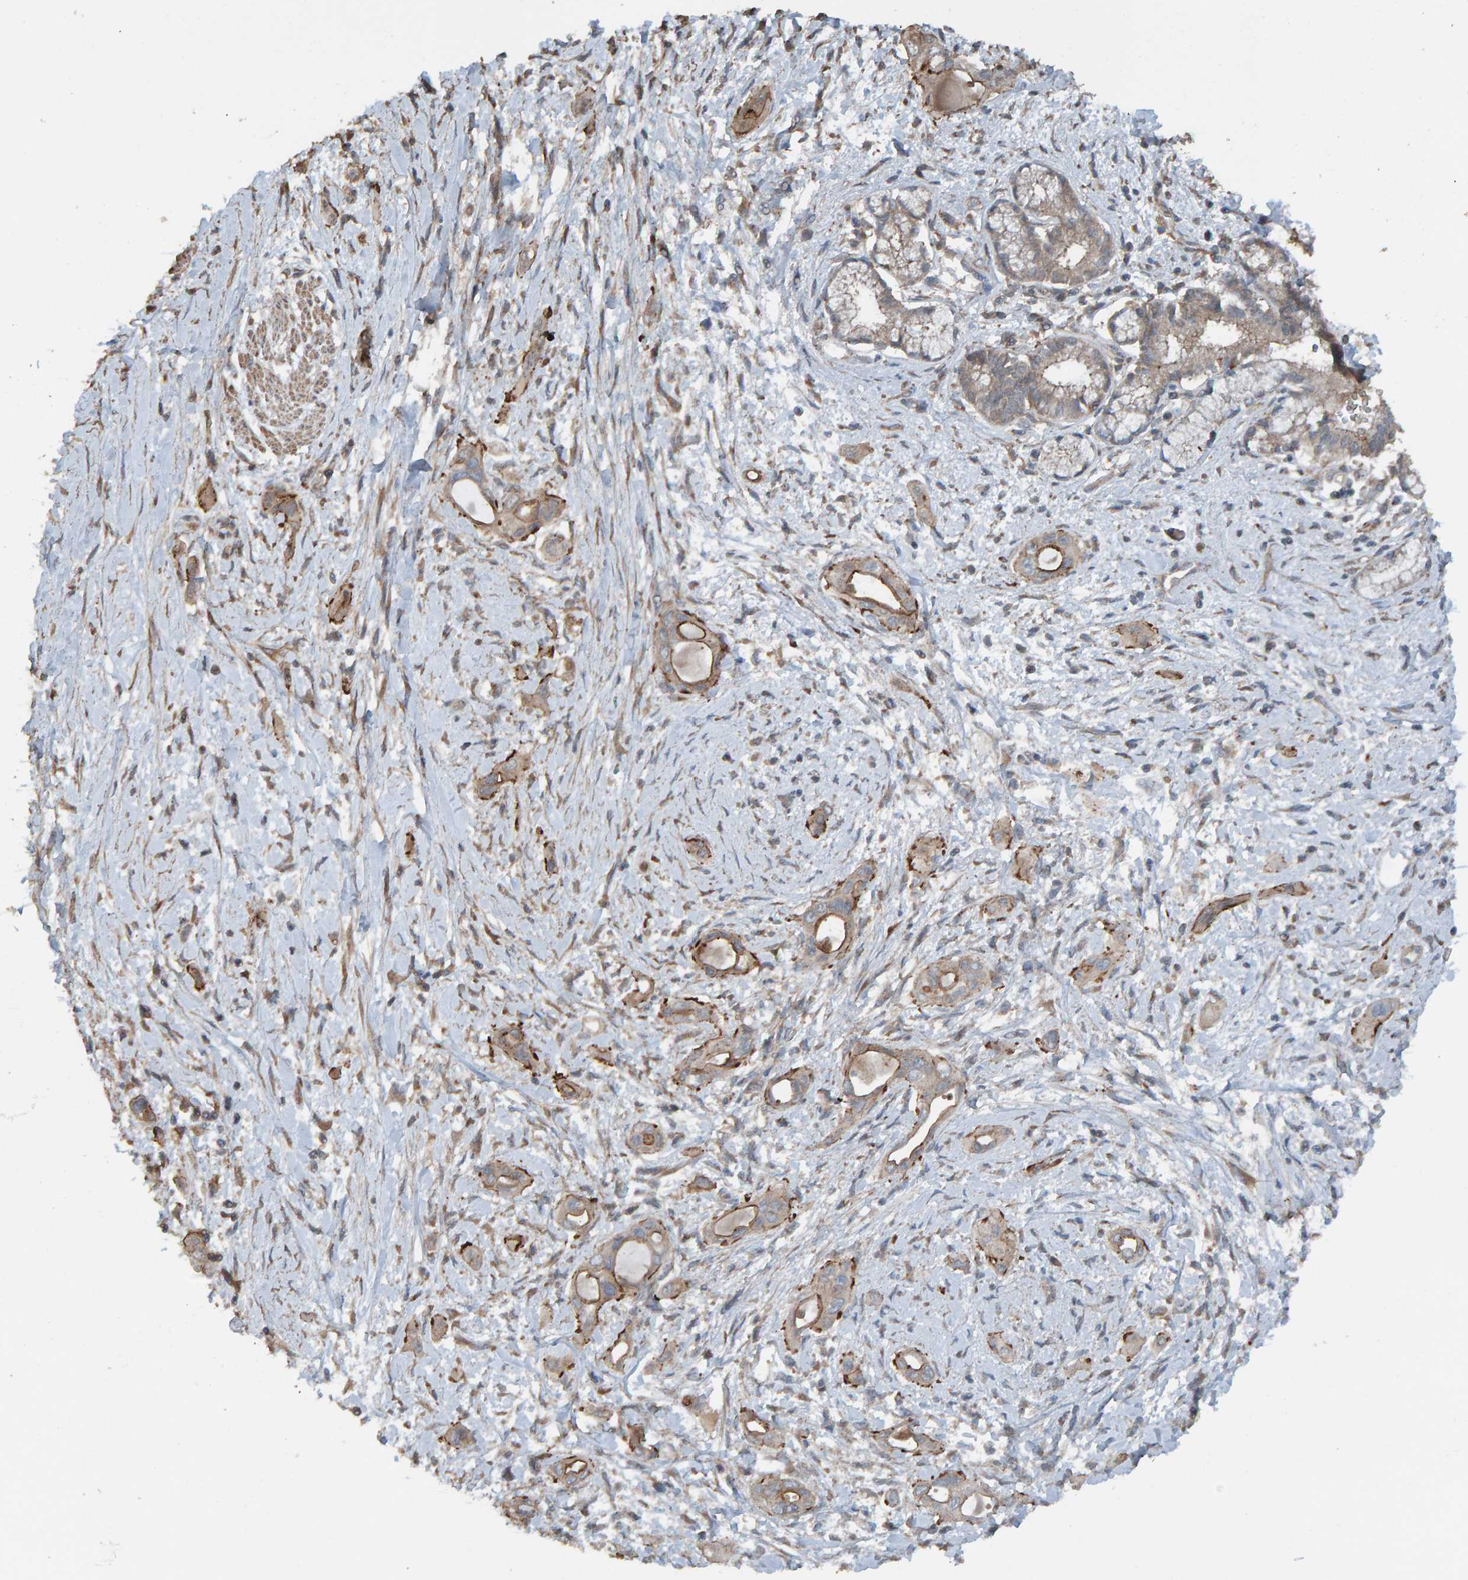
{"staining": {"intensity": "moderate", "quantity": ">75%", "location": "cytoplasmic/membranous"}, "tissue": "pancreatic cancer", "cell_type": "Tumor cells", "image_type": "cancer", "snomed": [{"axis": "morphology", "description": "Adenocarcinoma, NOS"}, {"axis": "topography", "description": "Pancreas"}], "caption": "A micrograph of human pancreatic cancer stained for a protein displays moderate cytoplasmic/membranous brown staining in tumor cells.", "gene": "DUS1L", "patient": {"sex": "male", "age": 59}}